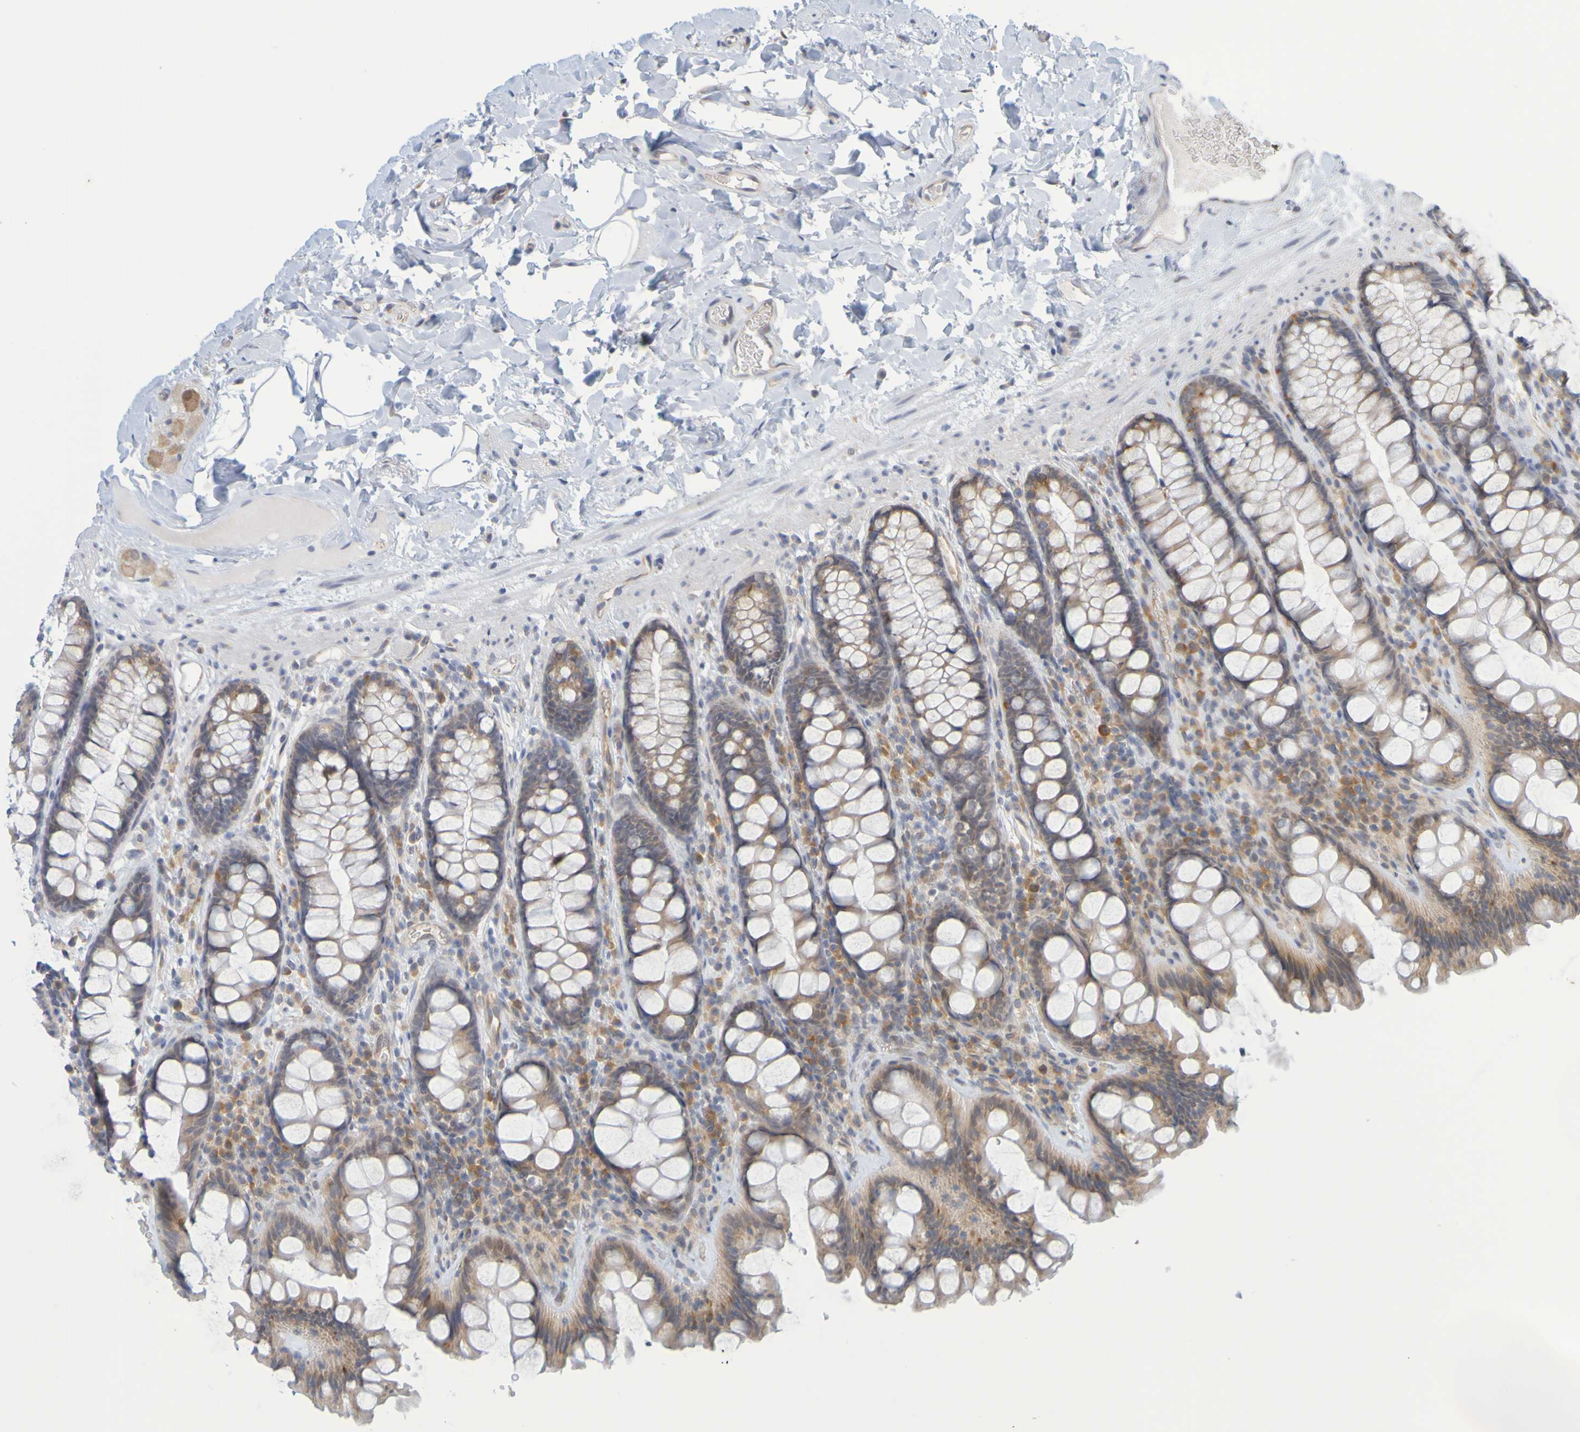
{"staining": {"intensity": "weak", "quantity": ">75%", "location": "cytoplasmic/membranous"}, "tissue": "colon", "cell_type": "Endothelial cells", "image_type": "normal", "snomed": [{"axis": "morphology", "description": "Normal tissue, NOS"}, {"axis": "topography", "description": "Colon"}], "caption": "Immunohistochemical staining of normal human colon exhibits weak cytoplasmic/membranous protein positivity in about >75% of endothelial cells.", "gene": "MOGS", "patient": {"sex": "female", "age": 80}}